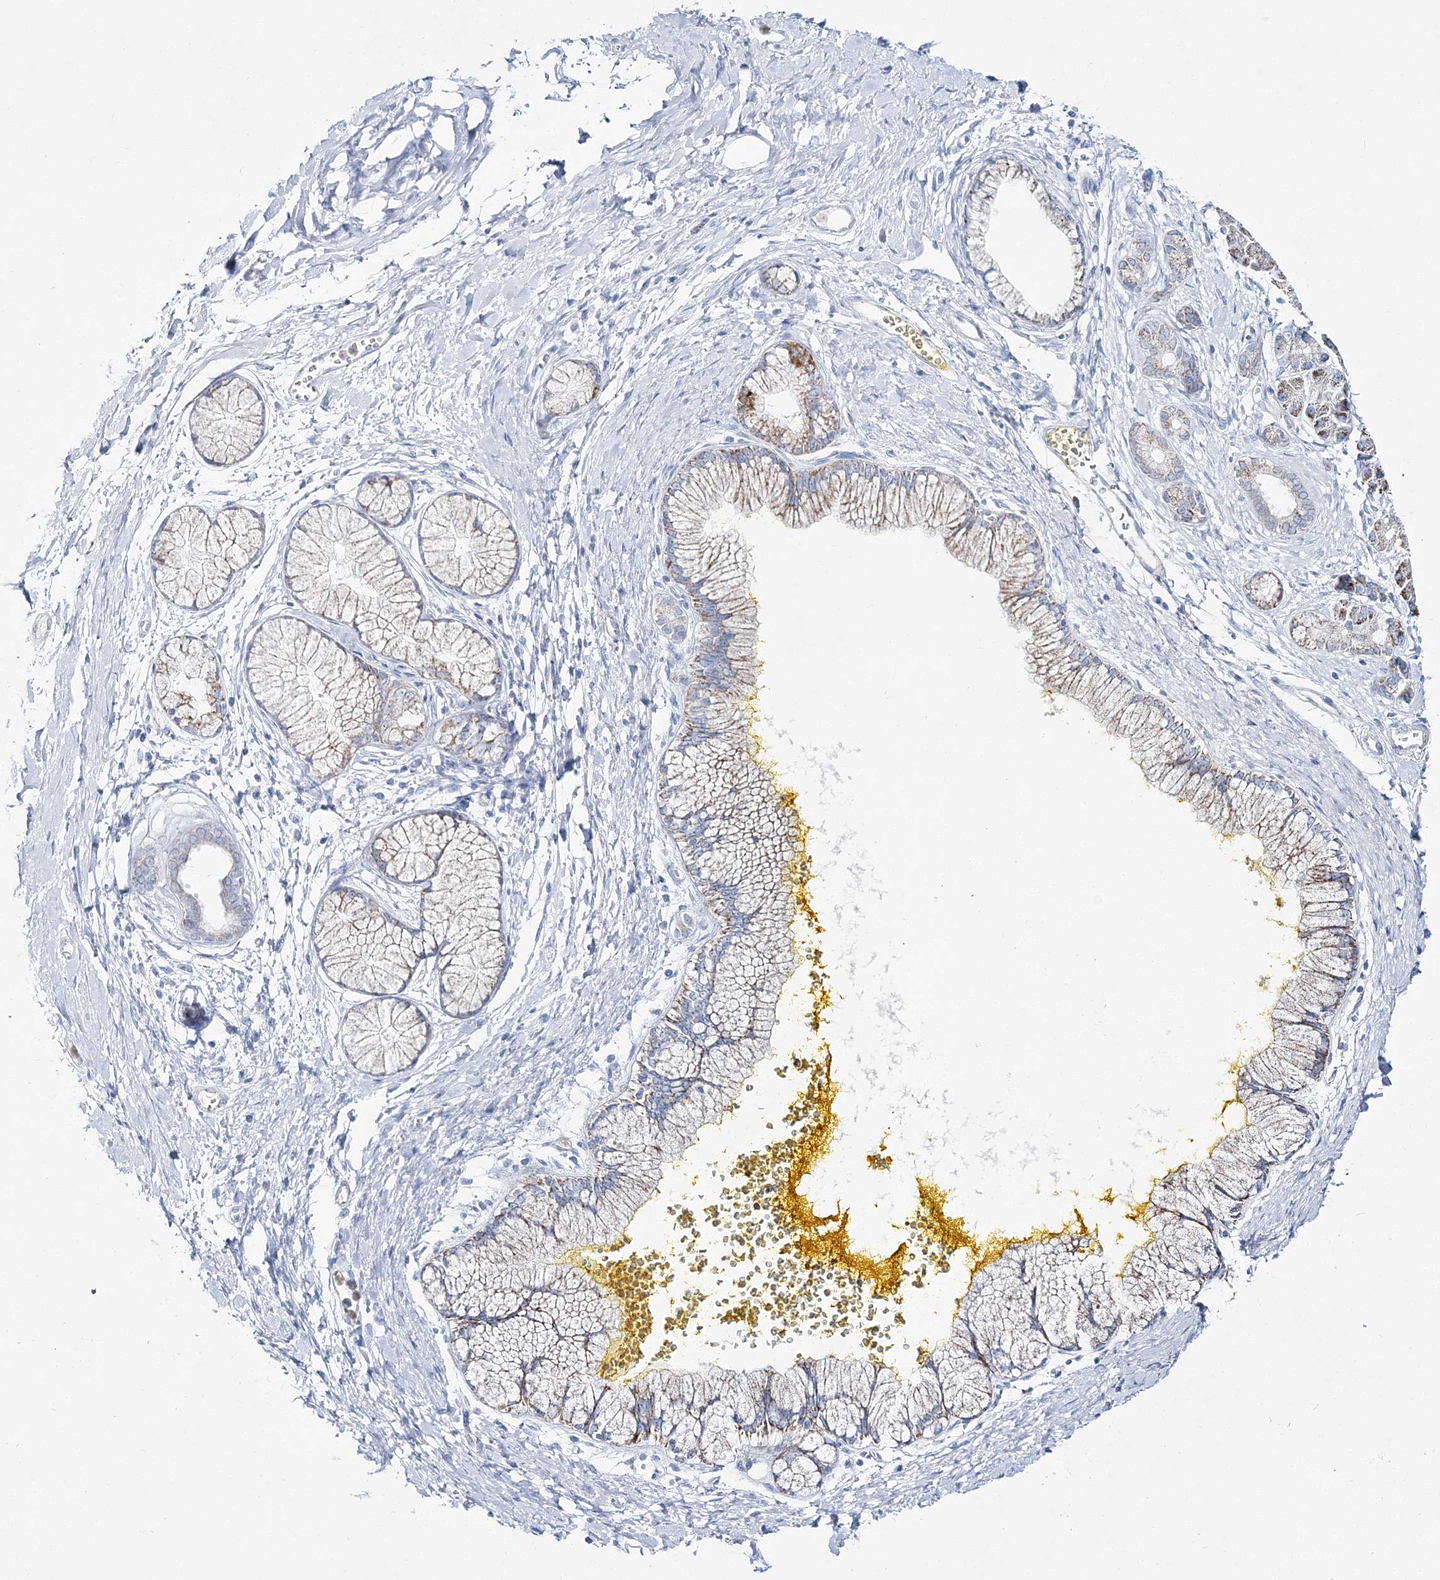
{"staining": {"intensity": "weak", "quantity": "25%-75%", "location": "cytoplasmic/membranous"}, "tissue": "pancreatic cancer", "cell_type": "Tumor cells", "image_type": "cancer", "snomed": [{"axis": "morphology", "description": "Adenocarcinoma, NOS"}, {"axis": "topography", "description": "Pancreas"}], "caption": "Weak cytoplasmic/membranous protein positivity is appreciated in approximately 25%-75% of tumor cells in pancreatic cancer. The staining was performed using DAB (3,3'-diaminobenzidine), with brown indicating positive protein expression. Nuclei are stained blue with hematoxylin.", "gene": "HIBCH", "patient": {"sex": "male", "age": 58}}